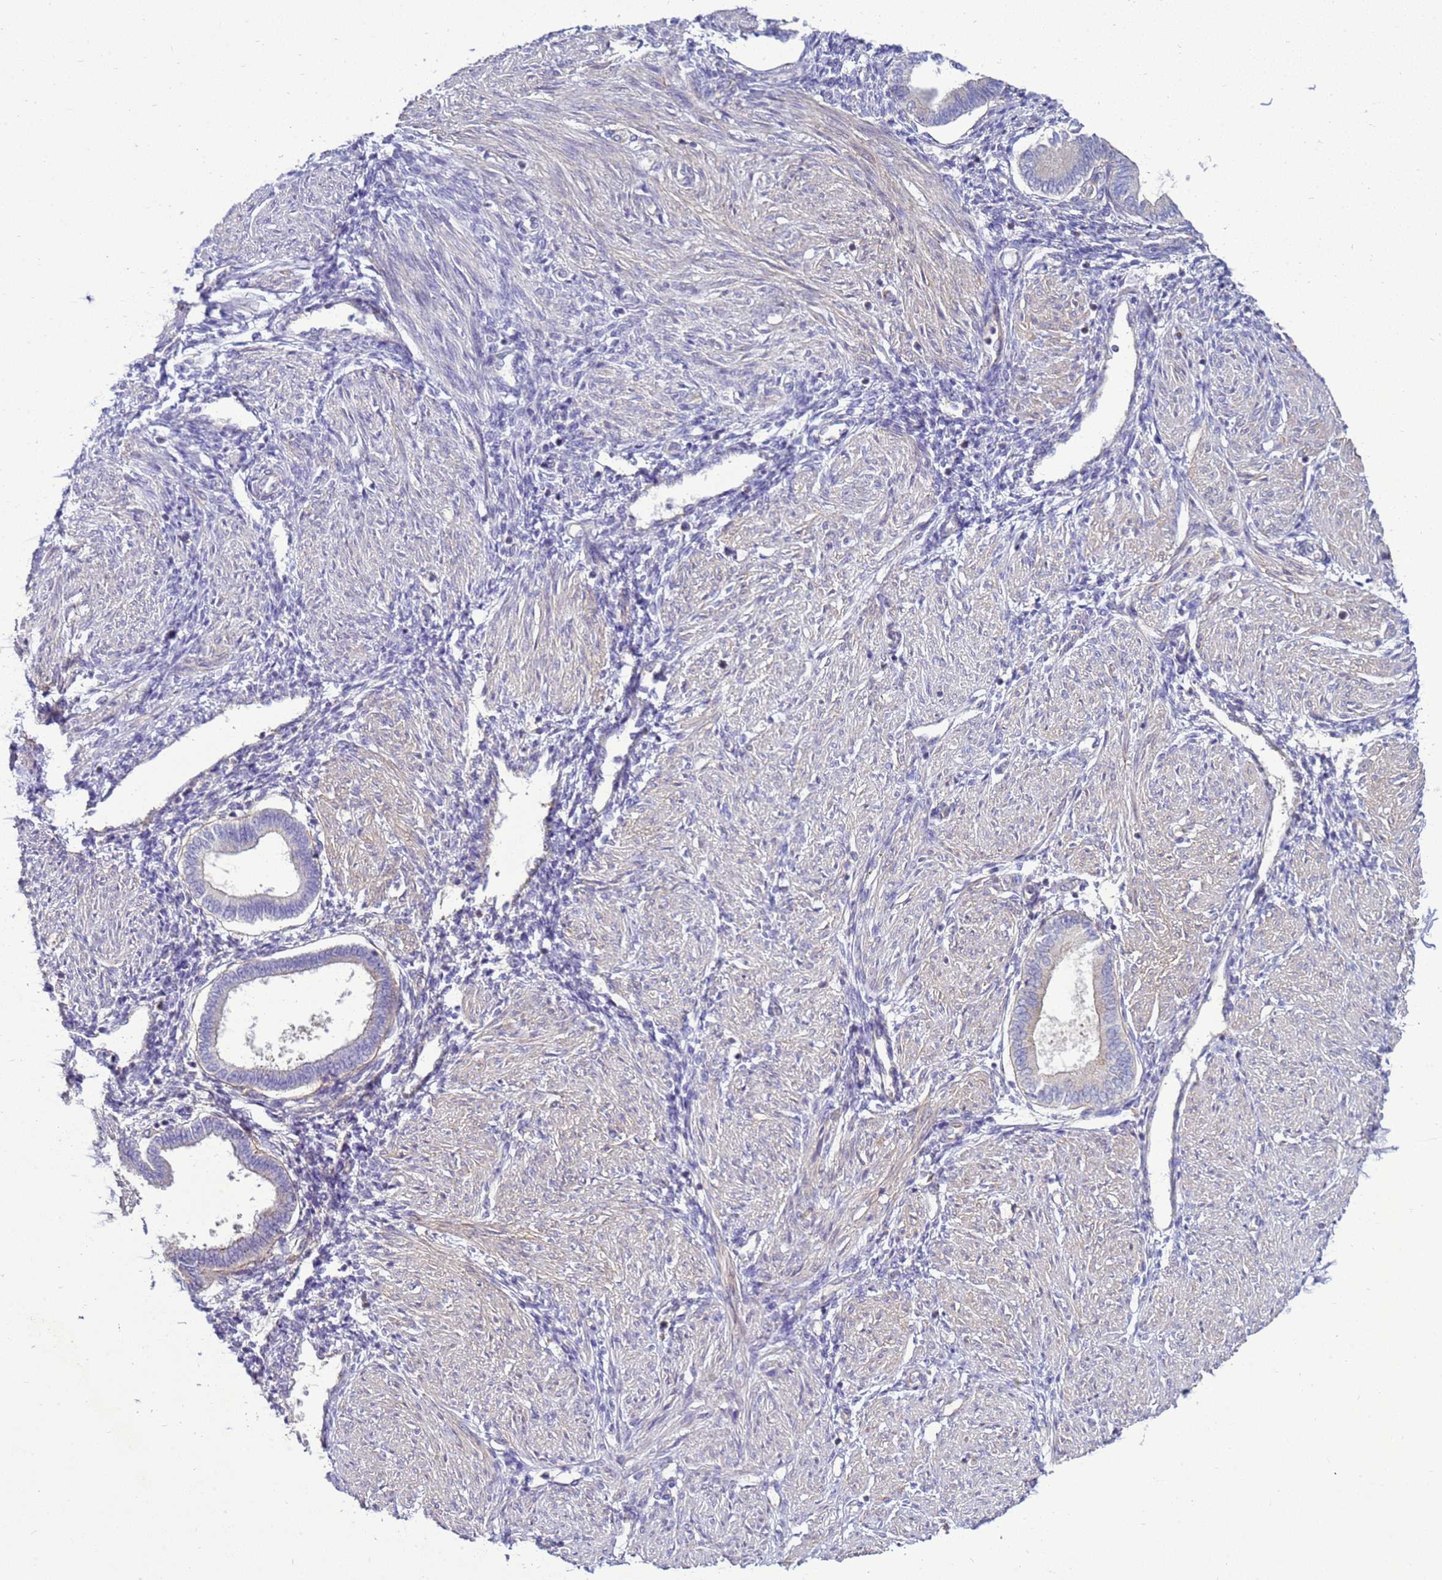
{"staining": {"intensity": "negative", "quantity": "none", "location": "none"}, "tissue": "endometrium", "cell_type": "Cells in endometrial stroma", "image_type": "normal", "snomed": [{"axis": "morphology", "description": "Normal tissue, NOS"}, {"axis": "topography", "description": "Endometrium"}], "caption": "Immunohistochemical staining of unremarkable human endometrium displays no significant expression in cells in endometrial stroma. (DAB (3,3'-diaminobenzidine) immunohistochemistry, high magnification).", "gene": "MON1B", "patient": {"sex": "female", "age": 53}}